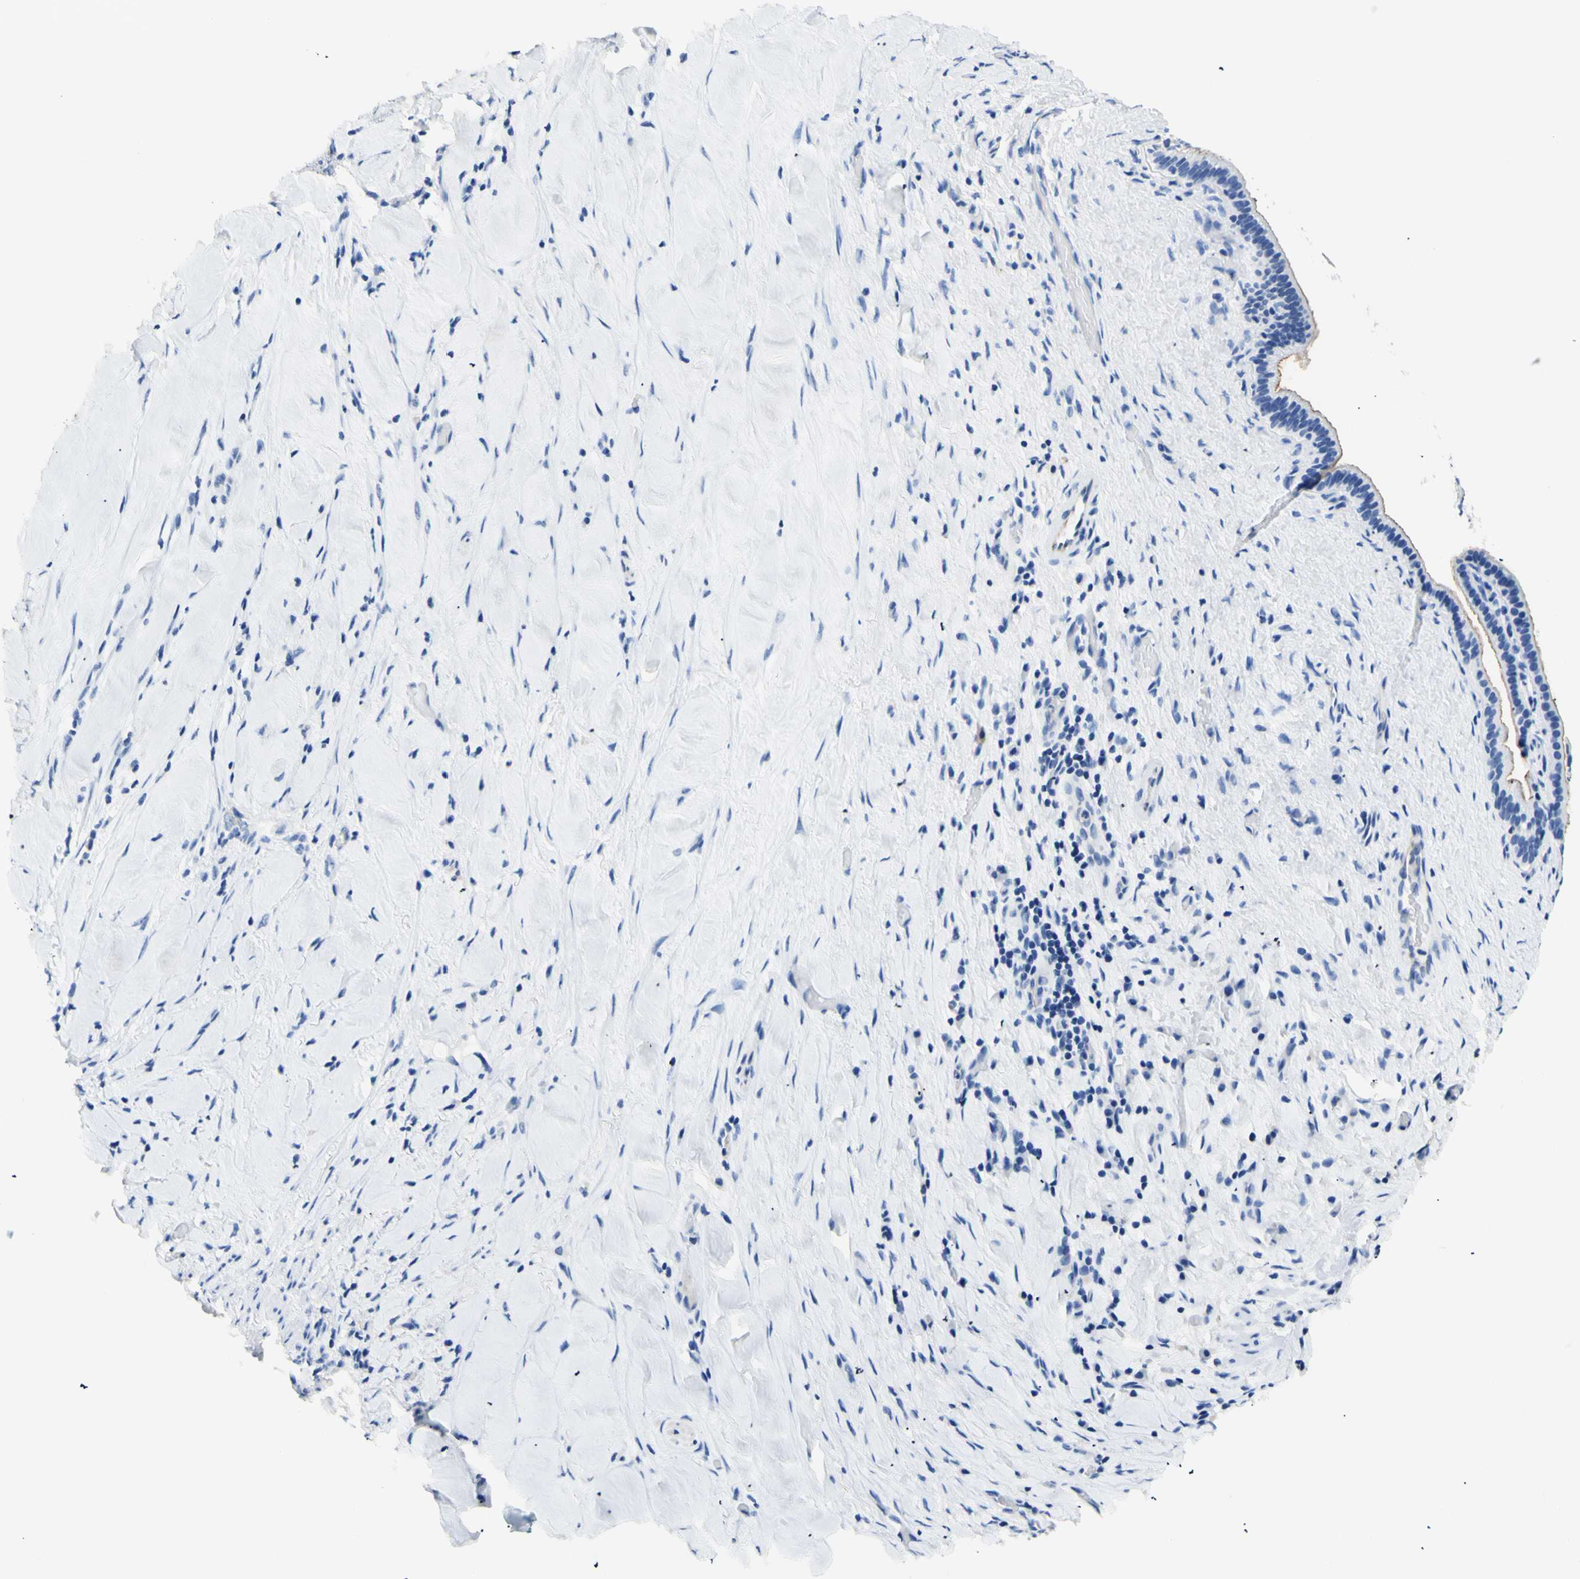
{"staining": {"intensity": "negative", "quantity": "none", "location": "none"}, "tissue": "liver cancer", "cell_type": "Tumor cells", "image_type": "cancer", "snomed": [{"axis": "morphology", "description": "Cholangiocarcinoma"}, {"axis": "topography", "description": "Liver"}], "caption": "Immunohistochemistry histopathology image of liver cholangiocarcinoma stained for a protein (brown), which exhibits no staining in tumor cells.", "gene": "HPCA", "patient": {"sex": "female", "age": 67}}